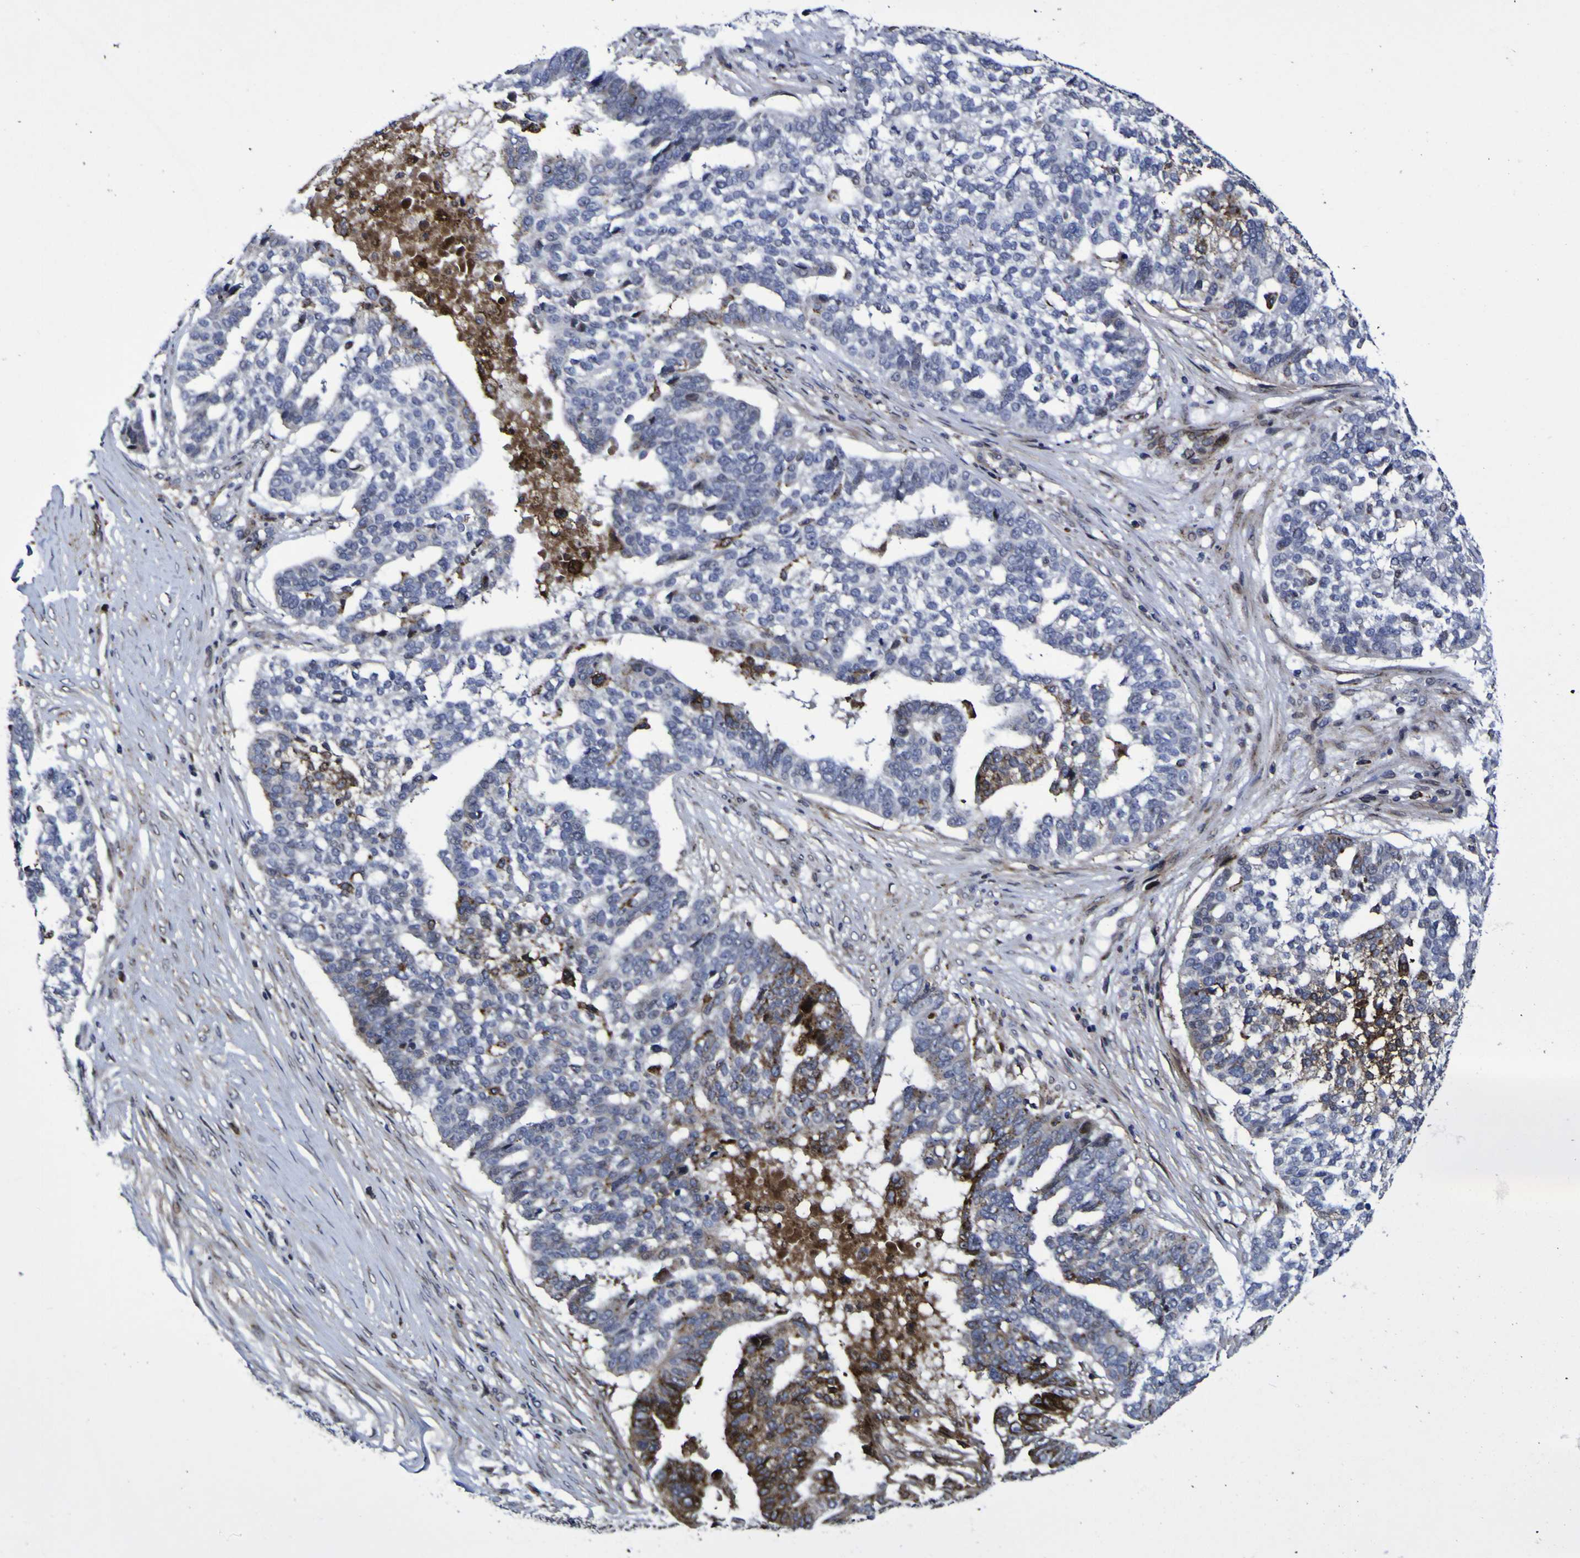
{"staining": {"intensity": "strong", "quantity": "<25%", "location": "cytoplasmic/membranous,nuclear"}, "tissue": "ovarian cancer", "cell_type": "Tumor cells", "image_type": "cancer", "snomed": [{"axis": "morphology", "description": "Cystadenocarcinoma, serous, NOS"}, {"axis": "topography", "description": "Ovary"}], "caption": "Ovarian cancer stained for a protein (brown) displays strong cytoplasmic/membranous and nuclear positive staining in approximately <25% of tumor cells.", "gene": "MGLL", "patient": {"sex": "female", "age": 59}}